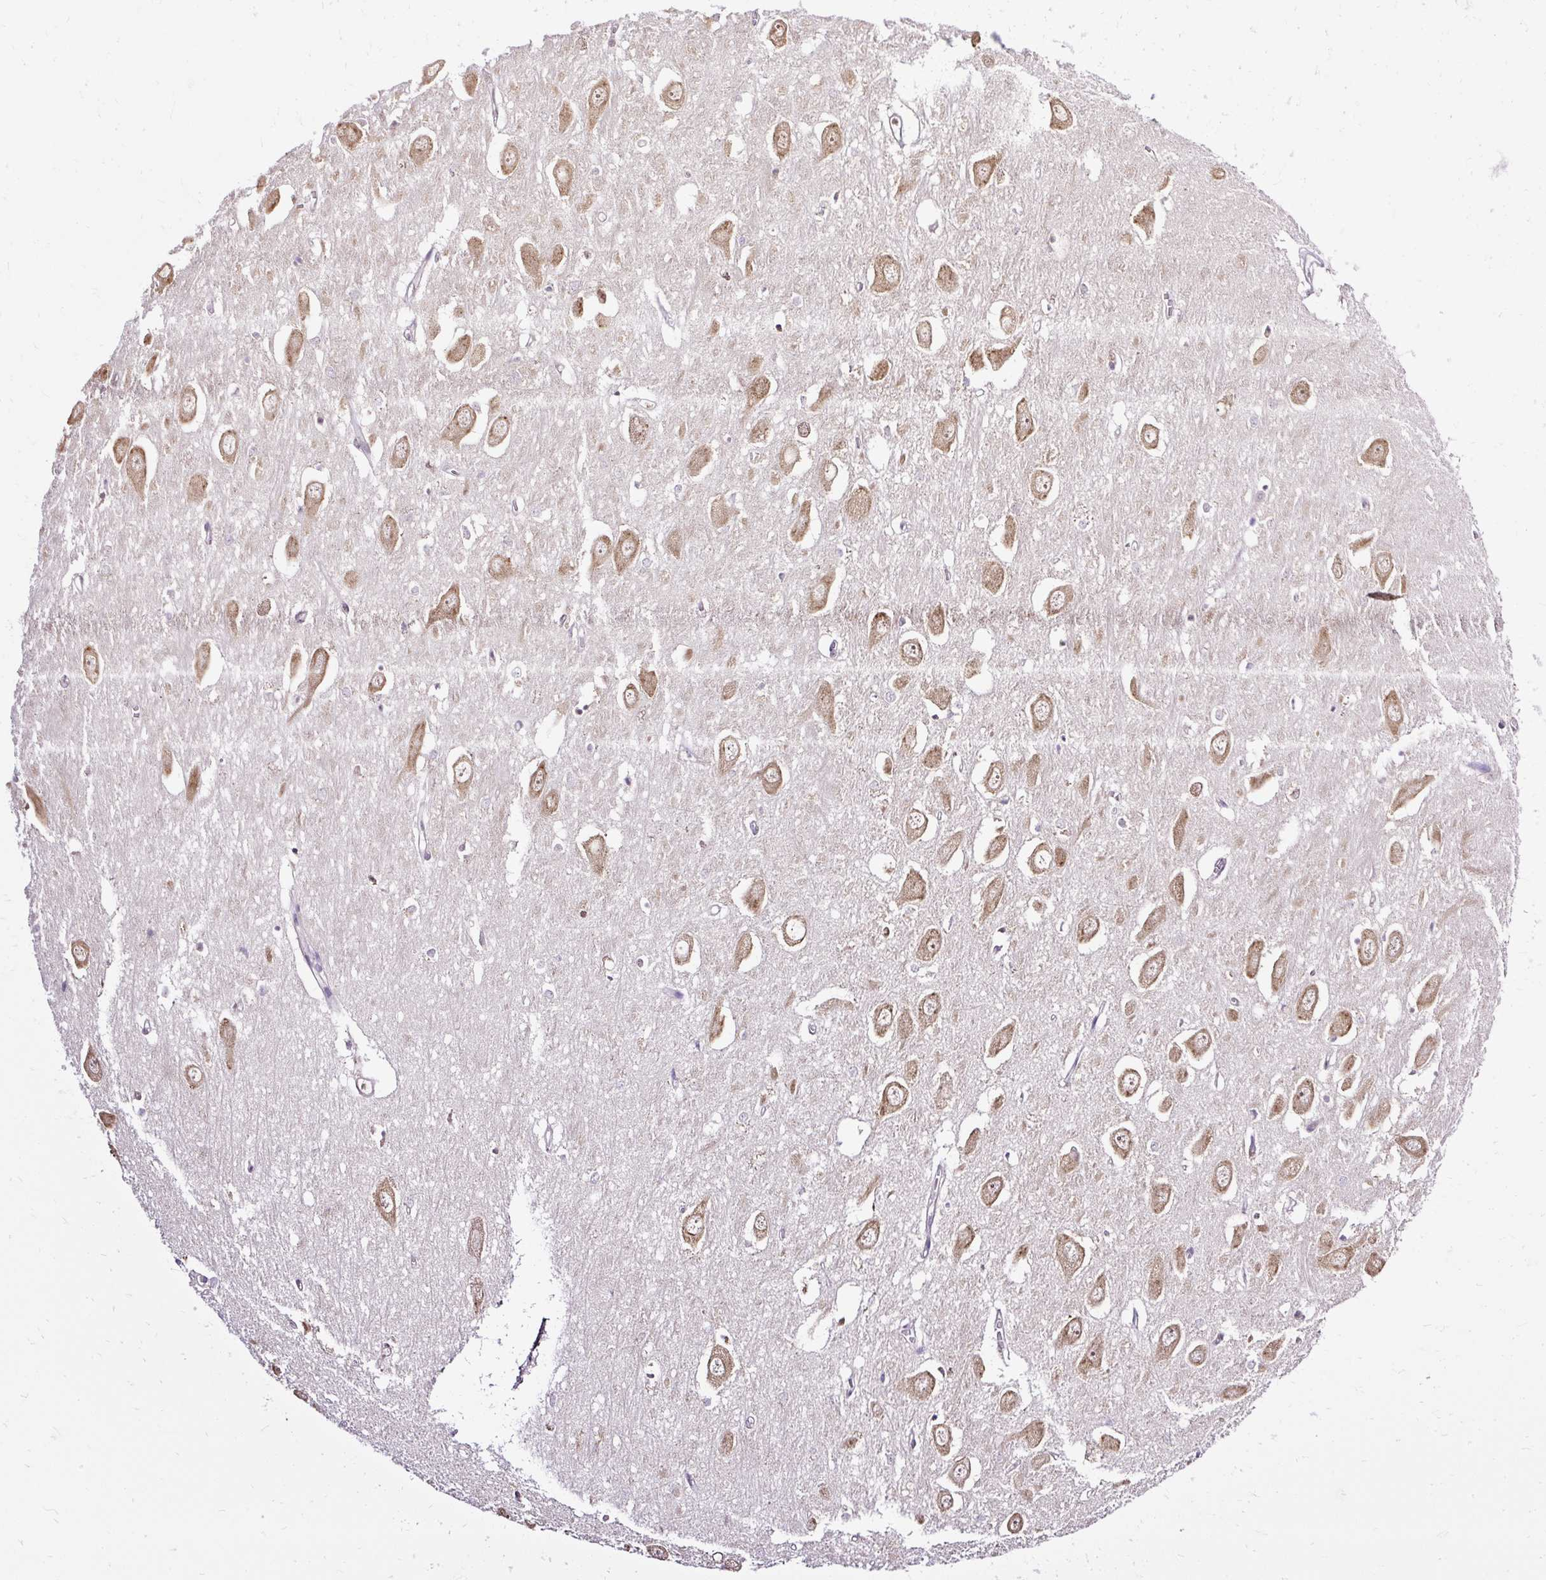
{"staining": {"intensity": "negative", "quantity": "none", "location": "none"}, "tissue": "hippocampus", "cell_type": "Glial cells", "image_type": "normal", "snomed": [{"axis": "morphology", "description": "Normal tissue, NOS"}, {"axis": "topography", "description": "Hippocampus"}], "caption": "This is an immunohistochemistry (IHC) photomicrograph of benign human hippocampus. There is no positivity in glial cells.", "gene": "SEC63", "patient": {"sex": "female", "age": 64}}